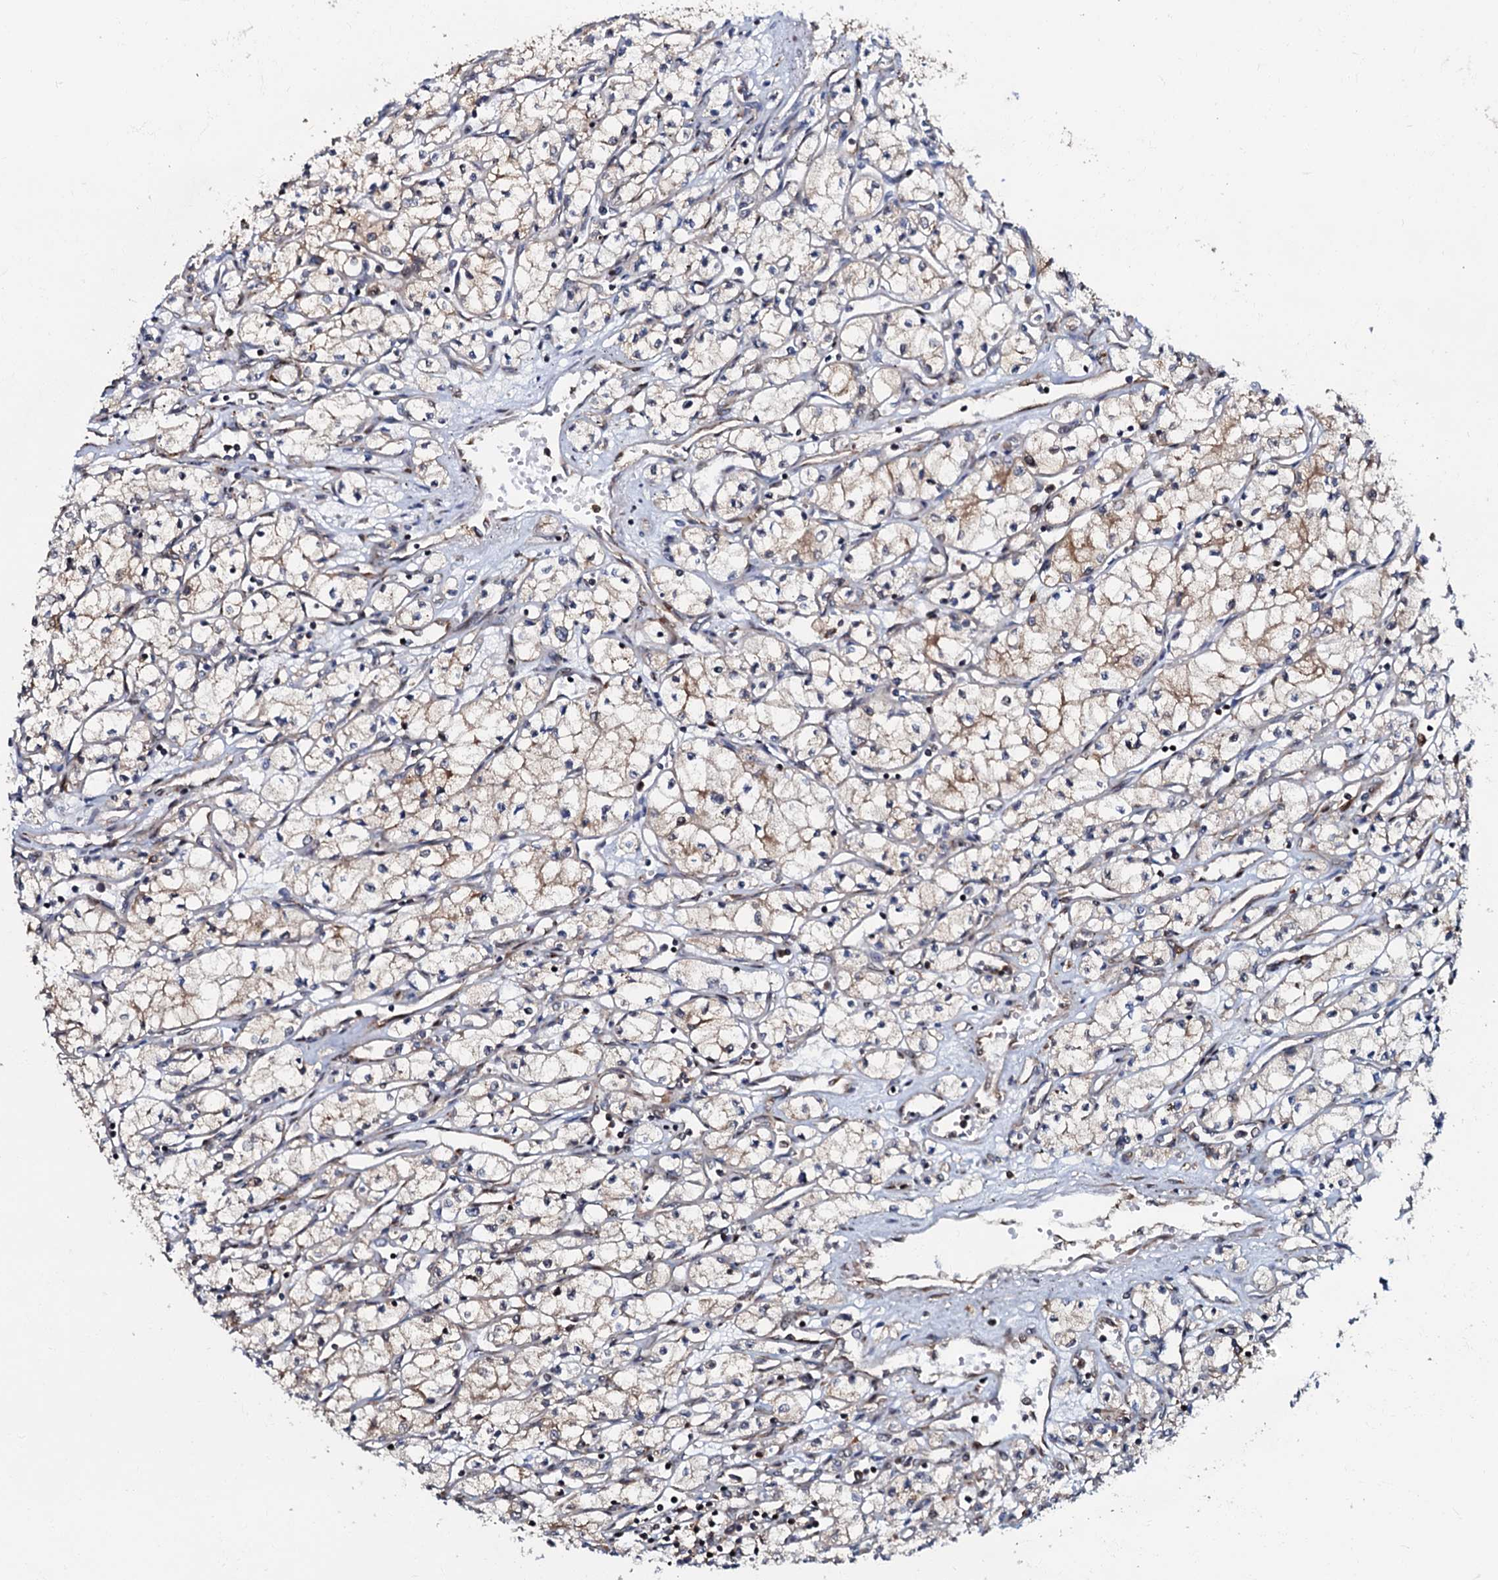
{"staining": {"intensity": "weak", "quantity": "25%-75%", "location": "cytoplasmic/membranous"}, "tissue": "renal cancer", "cell_type": "Tumor cells", "image_type": "cancer", "snomed": [{"axis": "morphology", "description": "Adenocarcinoma, NOS"}, {"axis": "topography", "description": "Kidney"}], "caption": "Immunohistochemical staining of renal cancer reveals low levels of weak cytoplasmic/membranous protein positivity in about 25%-75% of tumor cells.", "gene": "OSBP", "patient": {"sex": "male", "age": 59}}